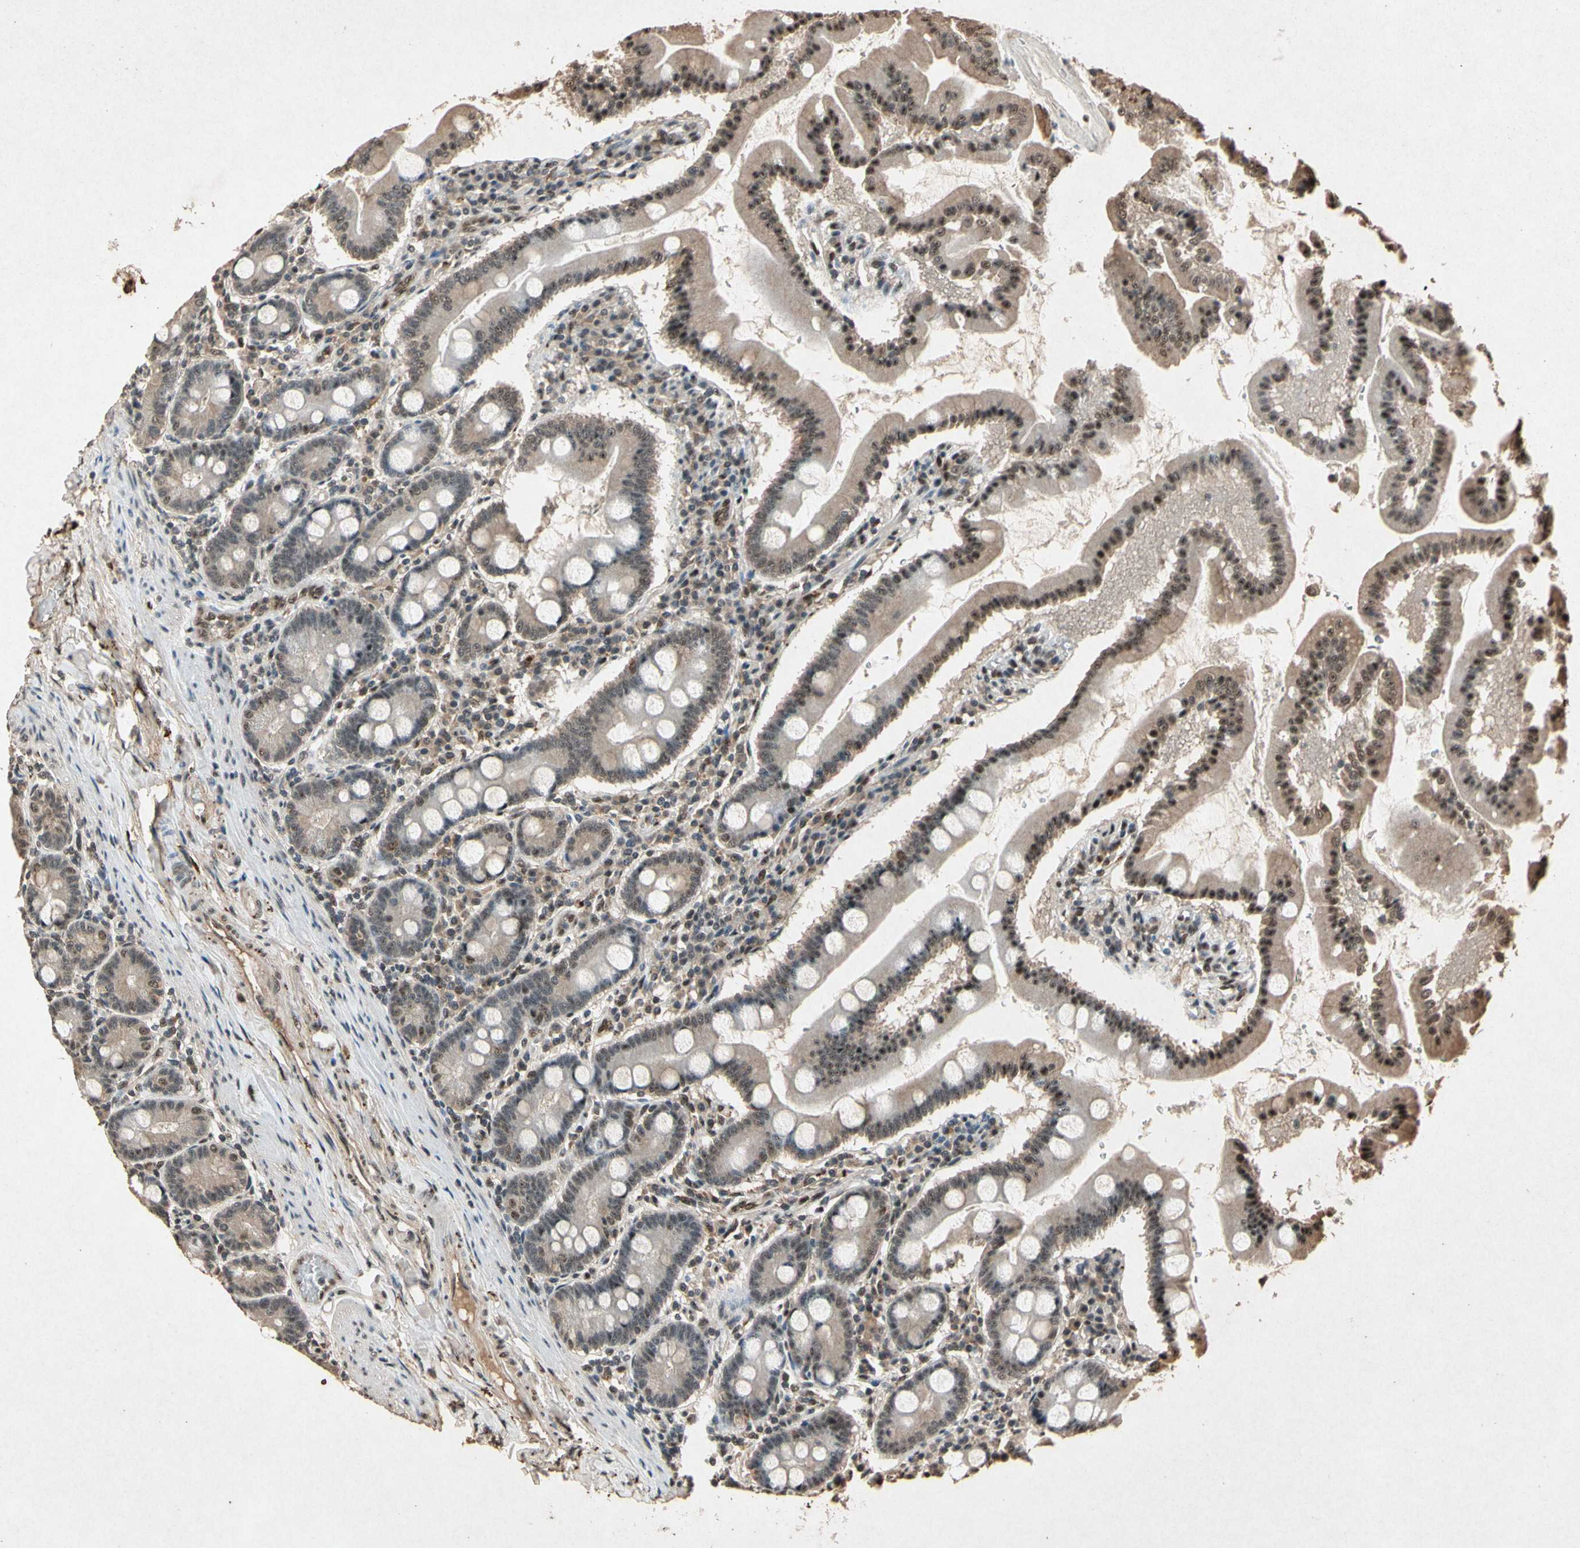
{"staining": {"intensity": "moderate", "quantity": ">75%", "location": "cytoplasmic/membranous,nuclear"}, "tissue": "duodenum", "cell_type": "Glandular cells", "image_type": "normal", "snomed": [{"axis": "morphology", "description": "Normal tissue, NOS"}, {"axis": "topography", "description": "Duodenum"}], "caption": "Immunohistochemistry (IHC) of normal duodenum shows medium levels of moderate cytoplasmic/membranous,nuclear staining in about >75% of glandular cells.", "gene": "PML", "patient": {"sex": "male", "age": 50}}